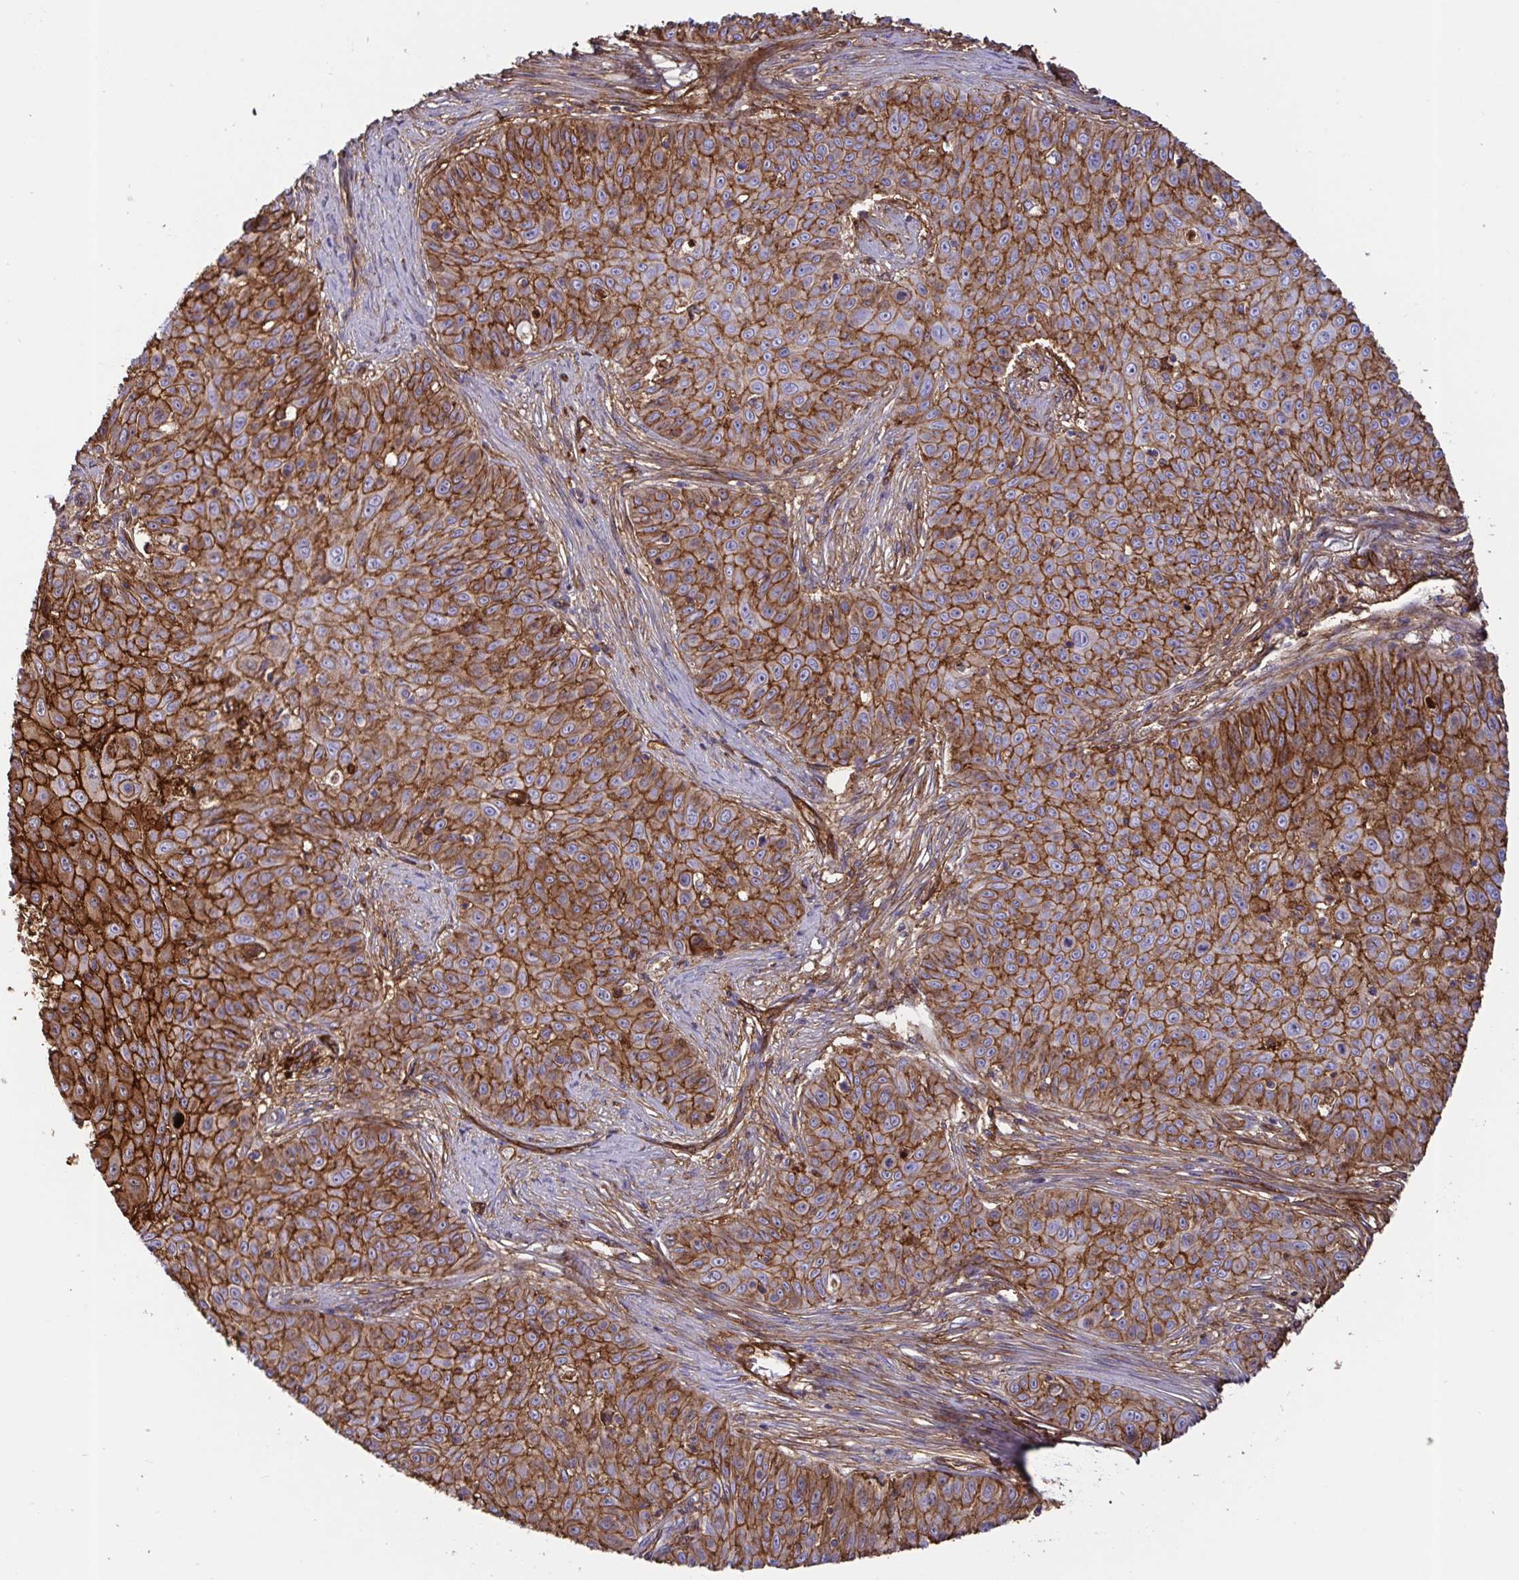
{"staining": {"intensity": "strong", "quantity": ">75%", "location": "cytoplasmic/membranous"}, "tissue": "skin cancer", "cell_type": "Tumor cells", "image_type": "cancer", "snomed": [{"axis": "morphology", "description": "Squamous cell carcinoma, NOS"}, {"axis": "topography", "description": "Skin"}], "caption": "Immunohistochemical staining of human skin cancer reveals high levels of strong cytoplasmic/membranous positivity in approximately >75% of tumor cells.", "gene": "ANXA2", "patient": {"sex": "male", "age": 82}}